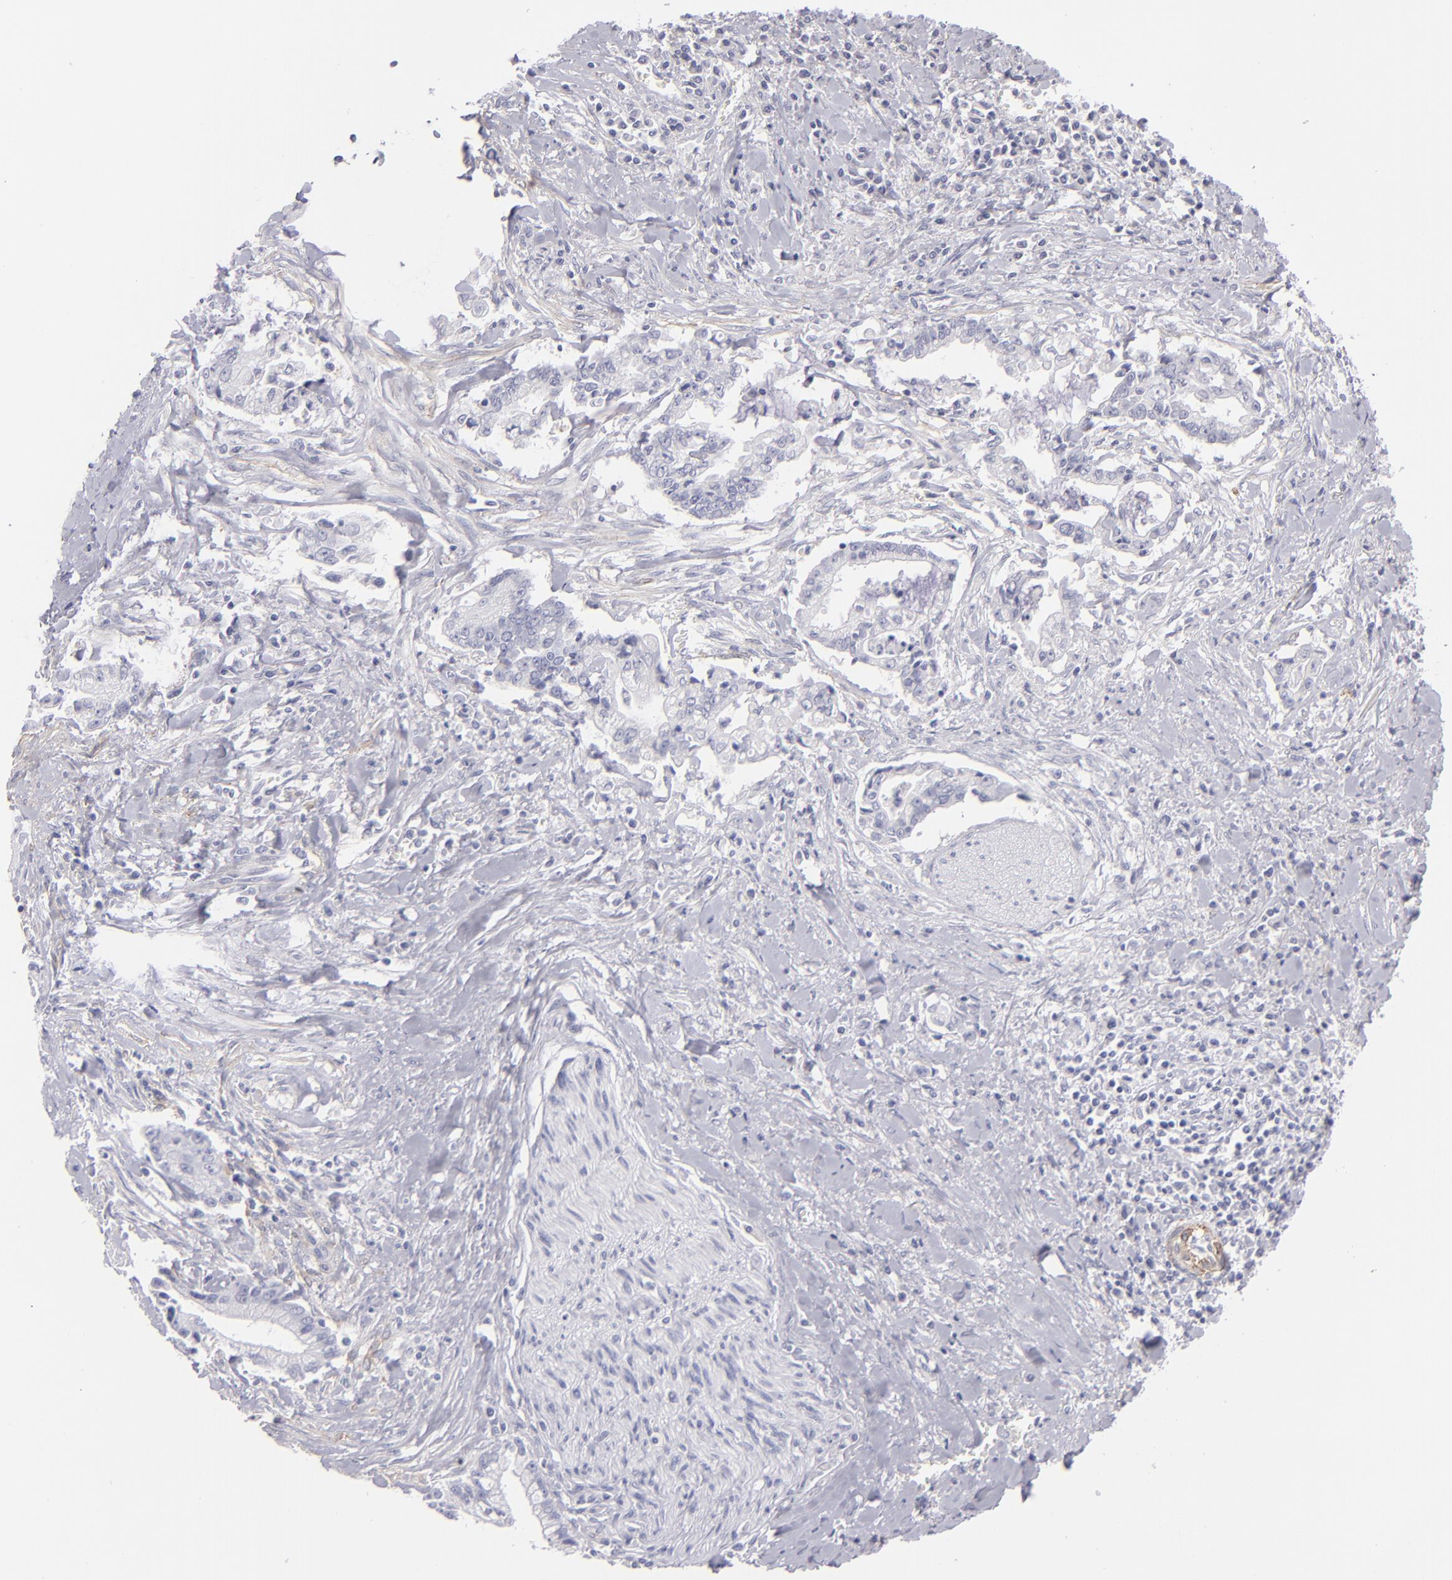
{"staining": {"intensity": "negative", "quantity": "none", "location": "none"}, "tissue": "liver cancer", "cell_type": "Tumor cells", "image_type": "cancer", "snomed": [{"axis": "morphology", "description": "Cholangiocarcinoma"}, {"axis": "topography", "description": "Liver"}], "caption": "A high-resolution histopathology image shows immunohistochemistry (IHC) staining of cholangiocarcinoma (liver), which shows no significant positivity in tumor cells. The staining is performed using DAB brown chromogen with nuclei counter-stained in using hematoxylin.", "gene": "MYH11", "patient": {"sex": "male", "age": 57}}